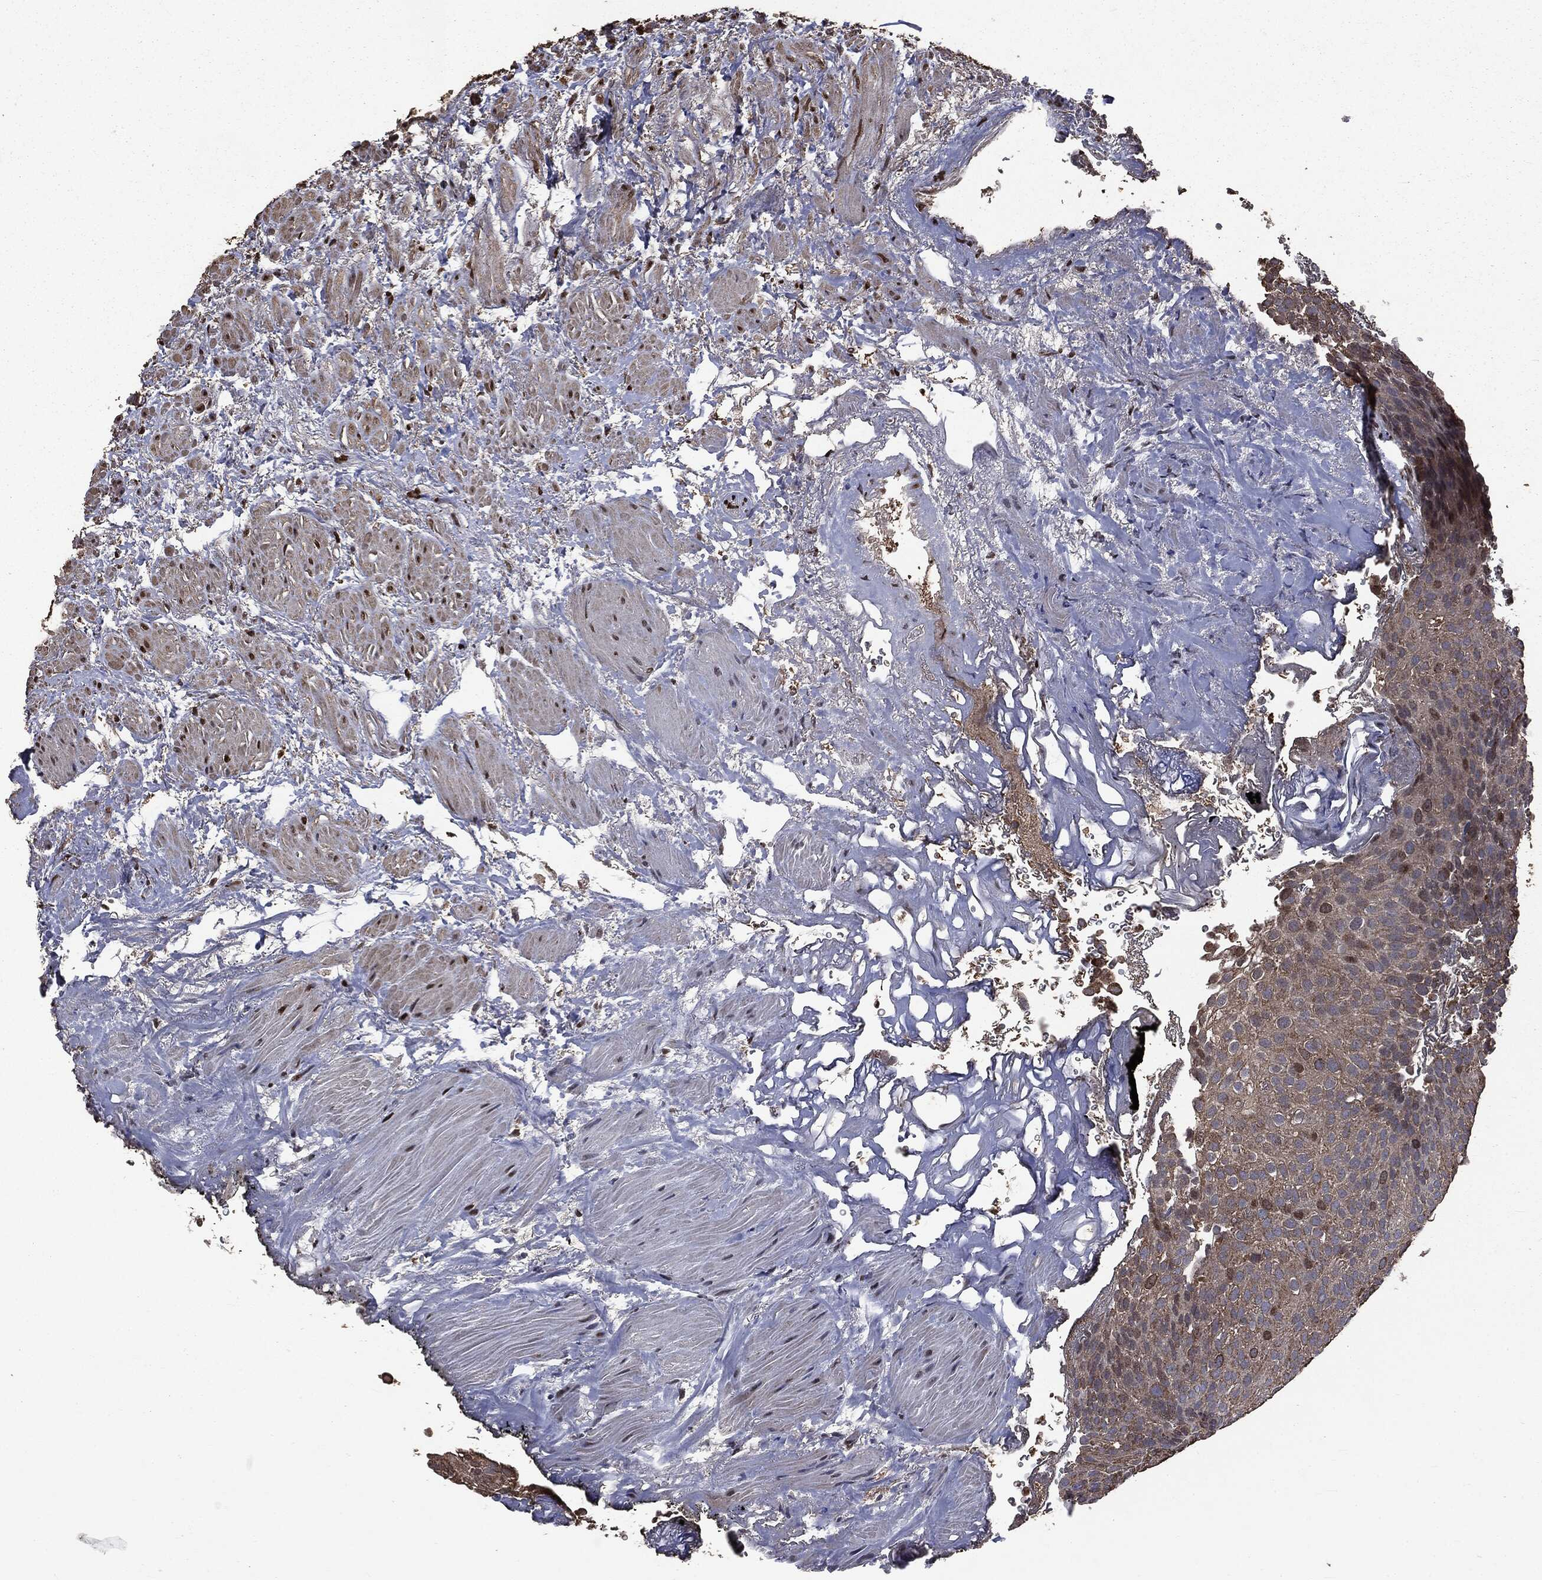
{"staining": {"intensity": "moderate", "quantity": "<25%", "location": "cytoplasmic/membranous,nuclear"}, "tissue": "urothelial cancer", "cell_type": "Tumor cells", "image_type": "cancer", "snomed": [{"axis": "morphology", "description": "Urothelial carcinoma, Low grade"}, {"axis": "topography", "description": "Urinary bladder"}], "caption": "An immunohistochemistry histopathology image of neoplastic tissue is shown. Protein staining in brown labels moderate cytoplasmic/membranous and nuclear positivity in urothelial carcinoma (low-grade) within tumor cells.", "gene": "PPP6R2", "patient": {"sex": "male", "age": 78}}